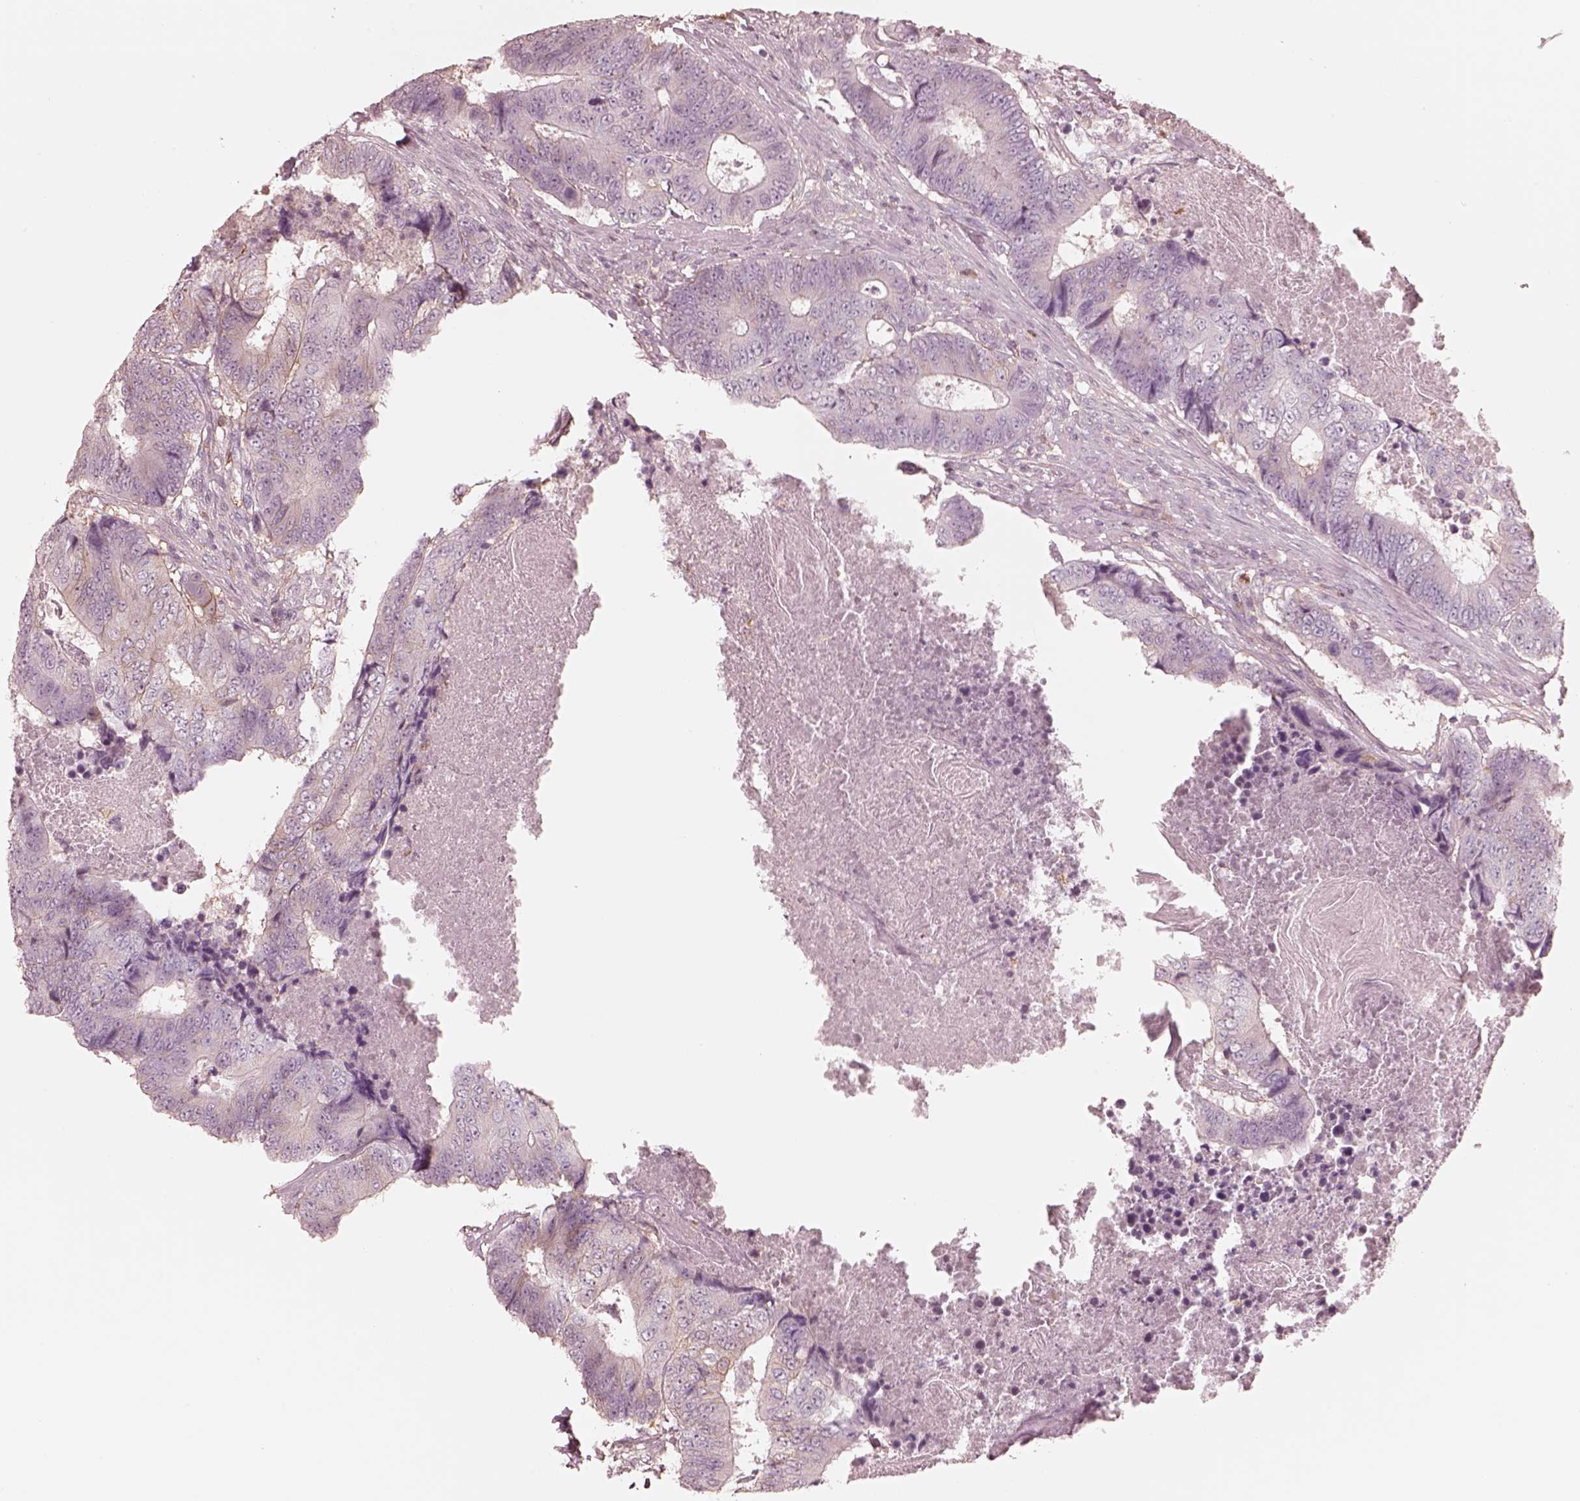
{"staining": {"intensity": "negative", "quantity": "none", "location": "none"}, "tissue": "colorectal cancer", "cell_type": "Tumor cells", "image_type": "cancer", "snomed": [{"axis": "morphology", "description": "Adenocarcinoma, NOS"}, {"axis": "topography", "description": "Colon"}], "caption": "DAB (3,3'-diaminobenzidine) immunohistochemical staining of colorectal adenocarcinoma reveals no significant staining in tumor cells. The staining is performed using DAB brown chromogen with nuclei counter-stained in using hematoxylin.", "gene": "GPRIN1", "patient": {"sex": "female", "age": 48}}